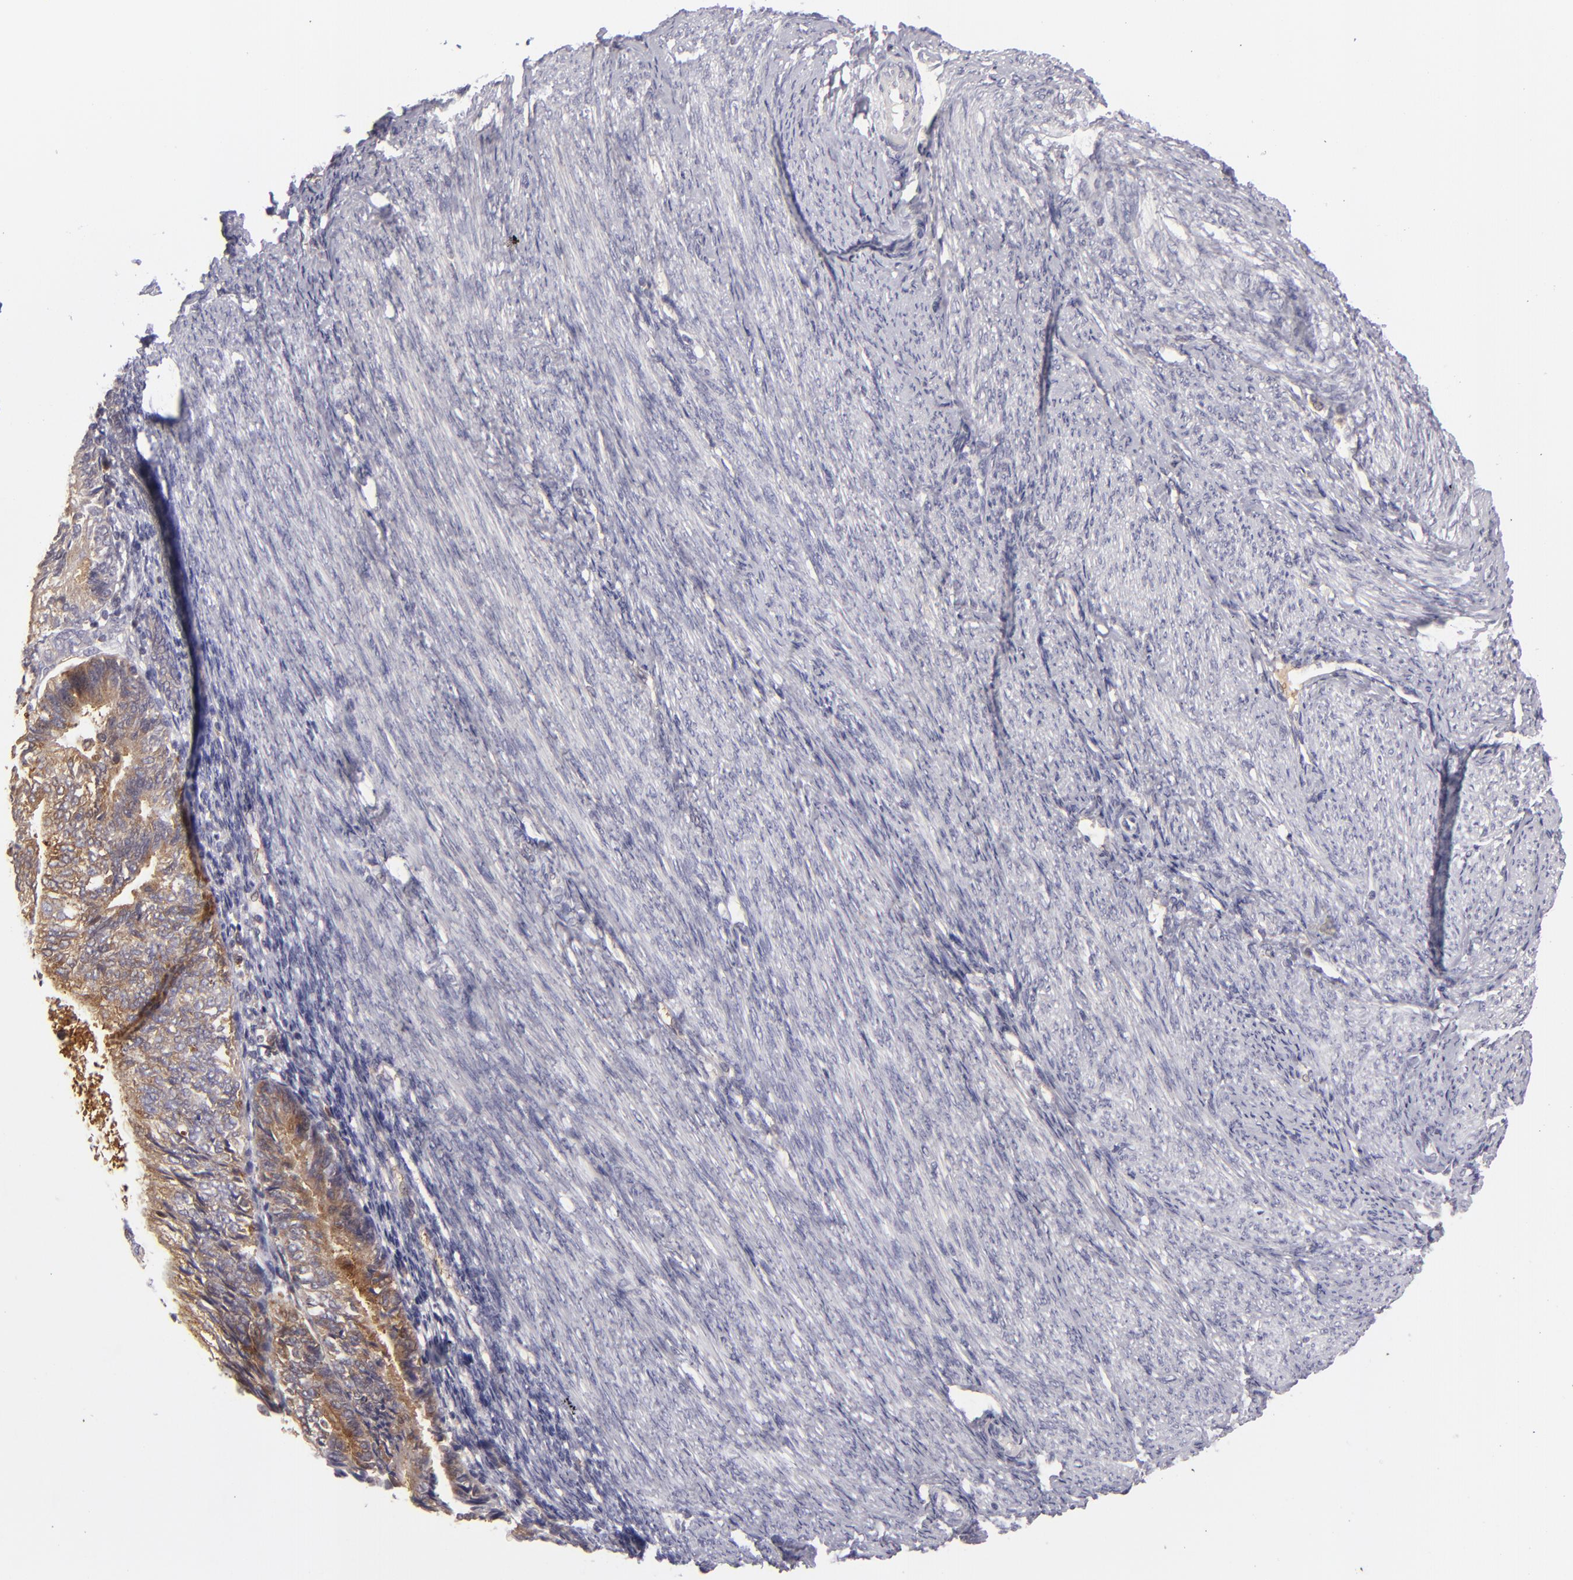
{"staining": {"intensity": "moderate", "quantity": ">75%", "location": "cytoplasmic/membranous"}, "tissue": "endometrial cancer", "cell_type": "Tumor cells", "image_type": "cancer", "snomed": [{"axis": "morphology", "description": "Adenocarcinoma, NOS"}, {"axis": "topography", "description": "Endometrium"}], "caption": "There is medium levels of moderate cytoplasmic/membranous expression in tumor cells of adenocarcinoma (endometrial), as demonstrated by immunohistochemical staining (brown color).", "gene": "MMP10", "patient": {"sex": "female", "age": 55}}